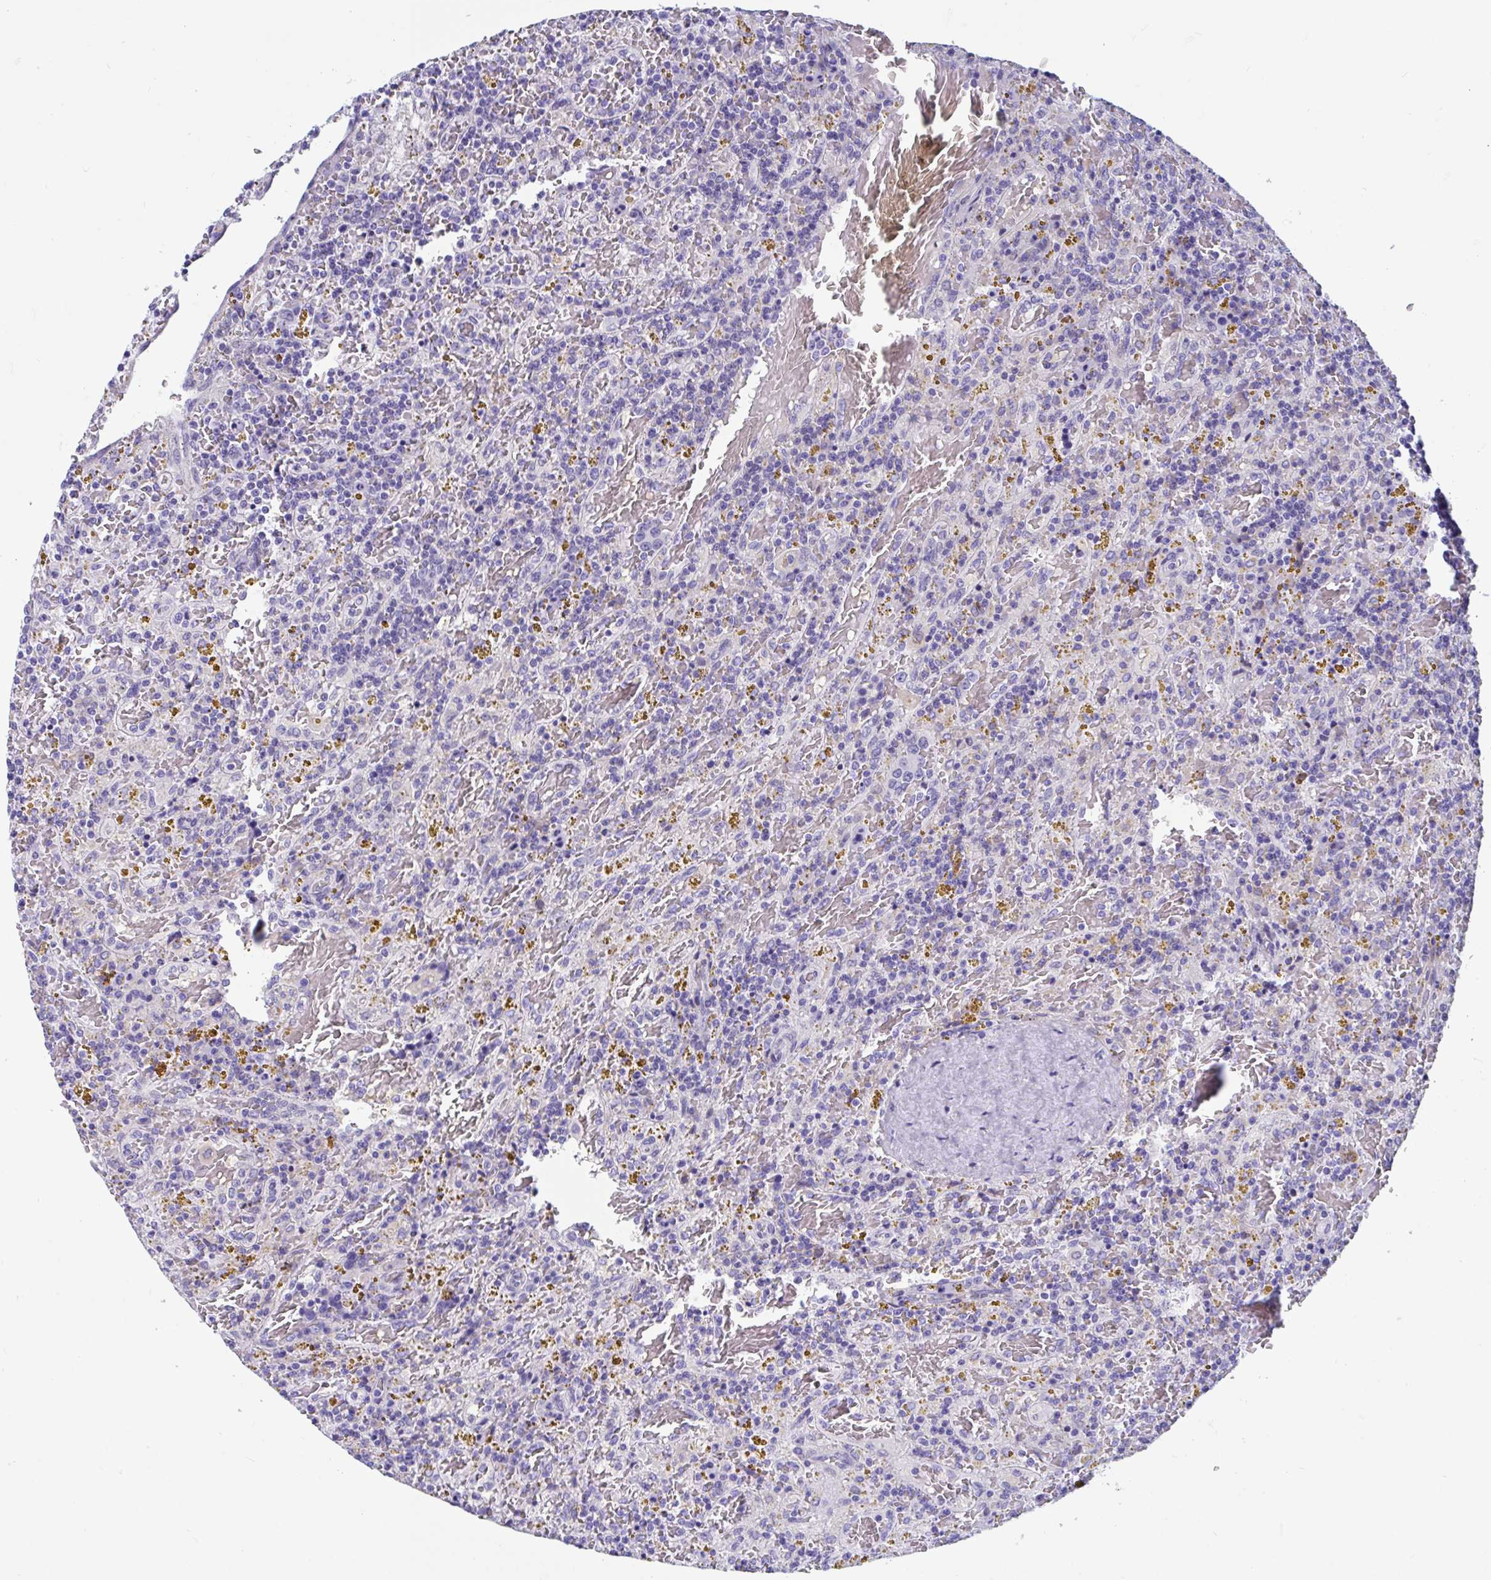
{"staining": {"intensity": "negative", "quantity": "none", "location": "none"}, "tissue": "lymphoma", "cell_type": "Tumor cells", "image_type": "cancer", "snomed": [{"axis": "morphology", "description": "Malignant lymphoma, non-Hodgkin's type, Low grade"}, {"axis": "topography", "description": "Spleen"}], "caption": "IHC of human lymphoma shows no expression in tumor cells. (Brightfield microscopy of DAB (3,3'-diaminobenzidine) immunohistochemistry at high magnification).", "gene": "TTC30B", "patient": {"sex": "female", "age": 65}}